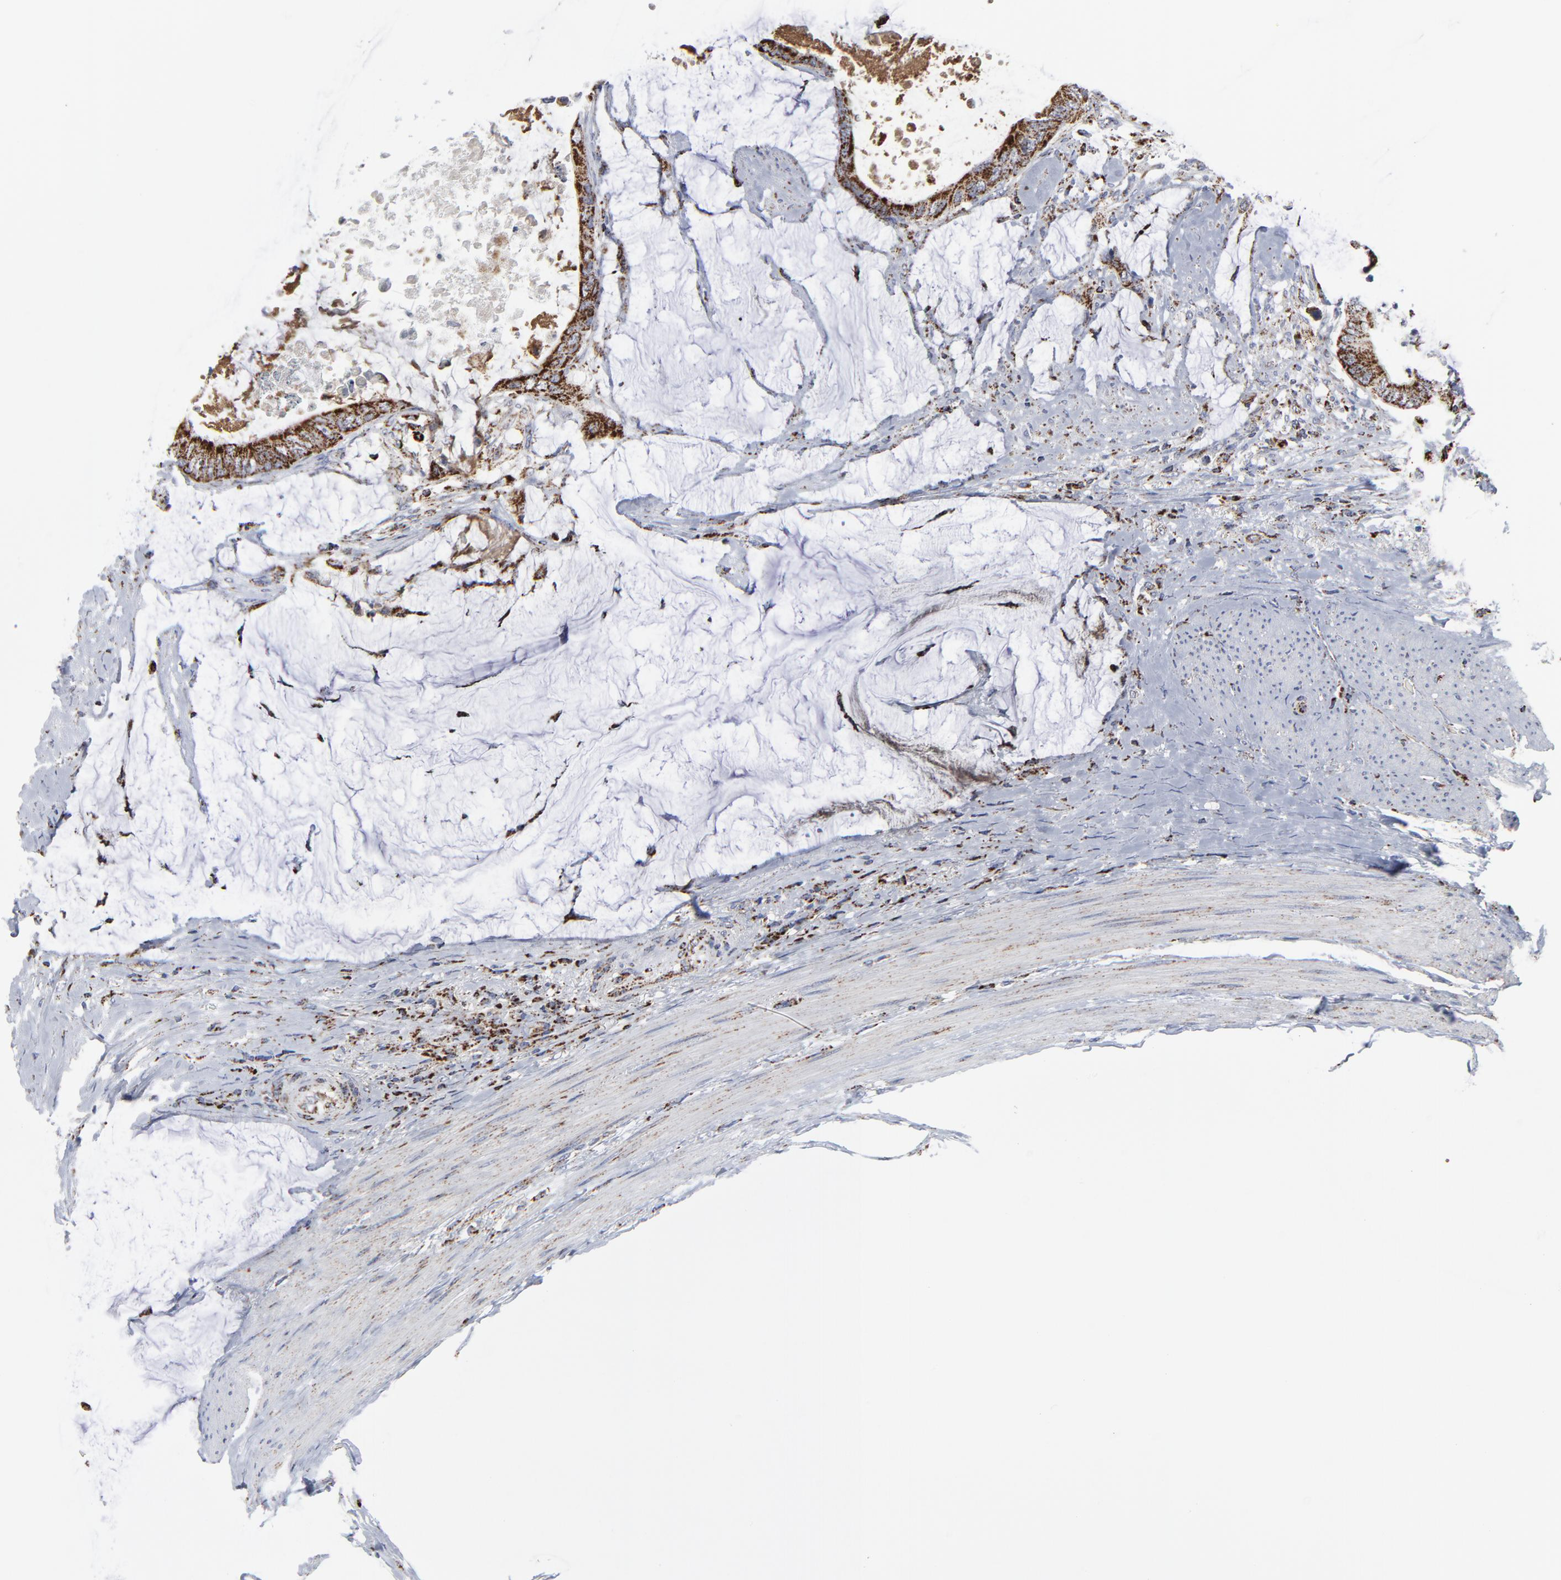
{"staining": {"intensity": "moderate", "quantity": ">75%", "location": "cytoplasmic/membranous"}, "tissue": "colorectal cancer", "cell_type": "Tumor cells", "image_type": "cancer", "snomed": [{"axis": "morphology", "description": "Normal tissue, NOS"}, {"axis": "morphology", "description": "Adenocarcinoma, NOS"}, {"axis": "topography", "description": "Rectum"}, {"axis": "topography", "description": "Peripheral nerve tissue"}], "caption": "DAB (3,3'-diaminobenzidine) immunohistochemical staining of colorectal adenocarcinoma exhibits moderate cytoplasmic/membranous protein expression in about >75% of tumor cells.", "gene": "TXNRD2", "patient": {"sex": "female", "age": 77}}